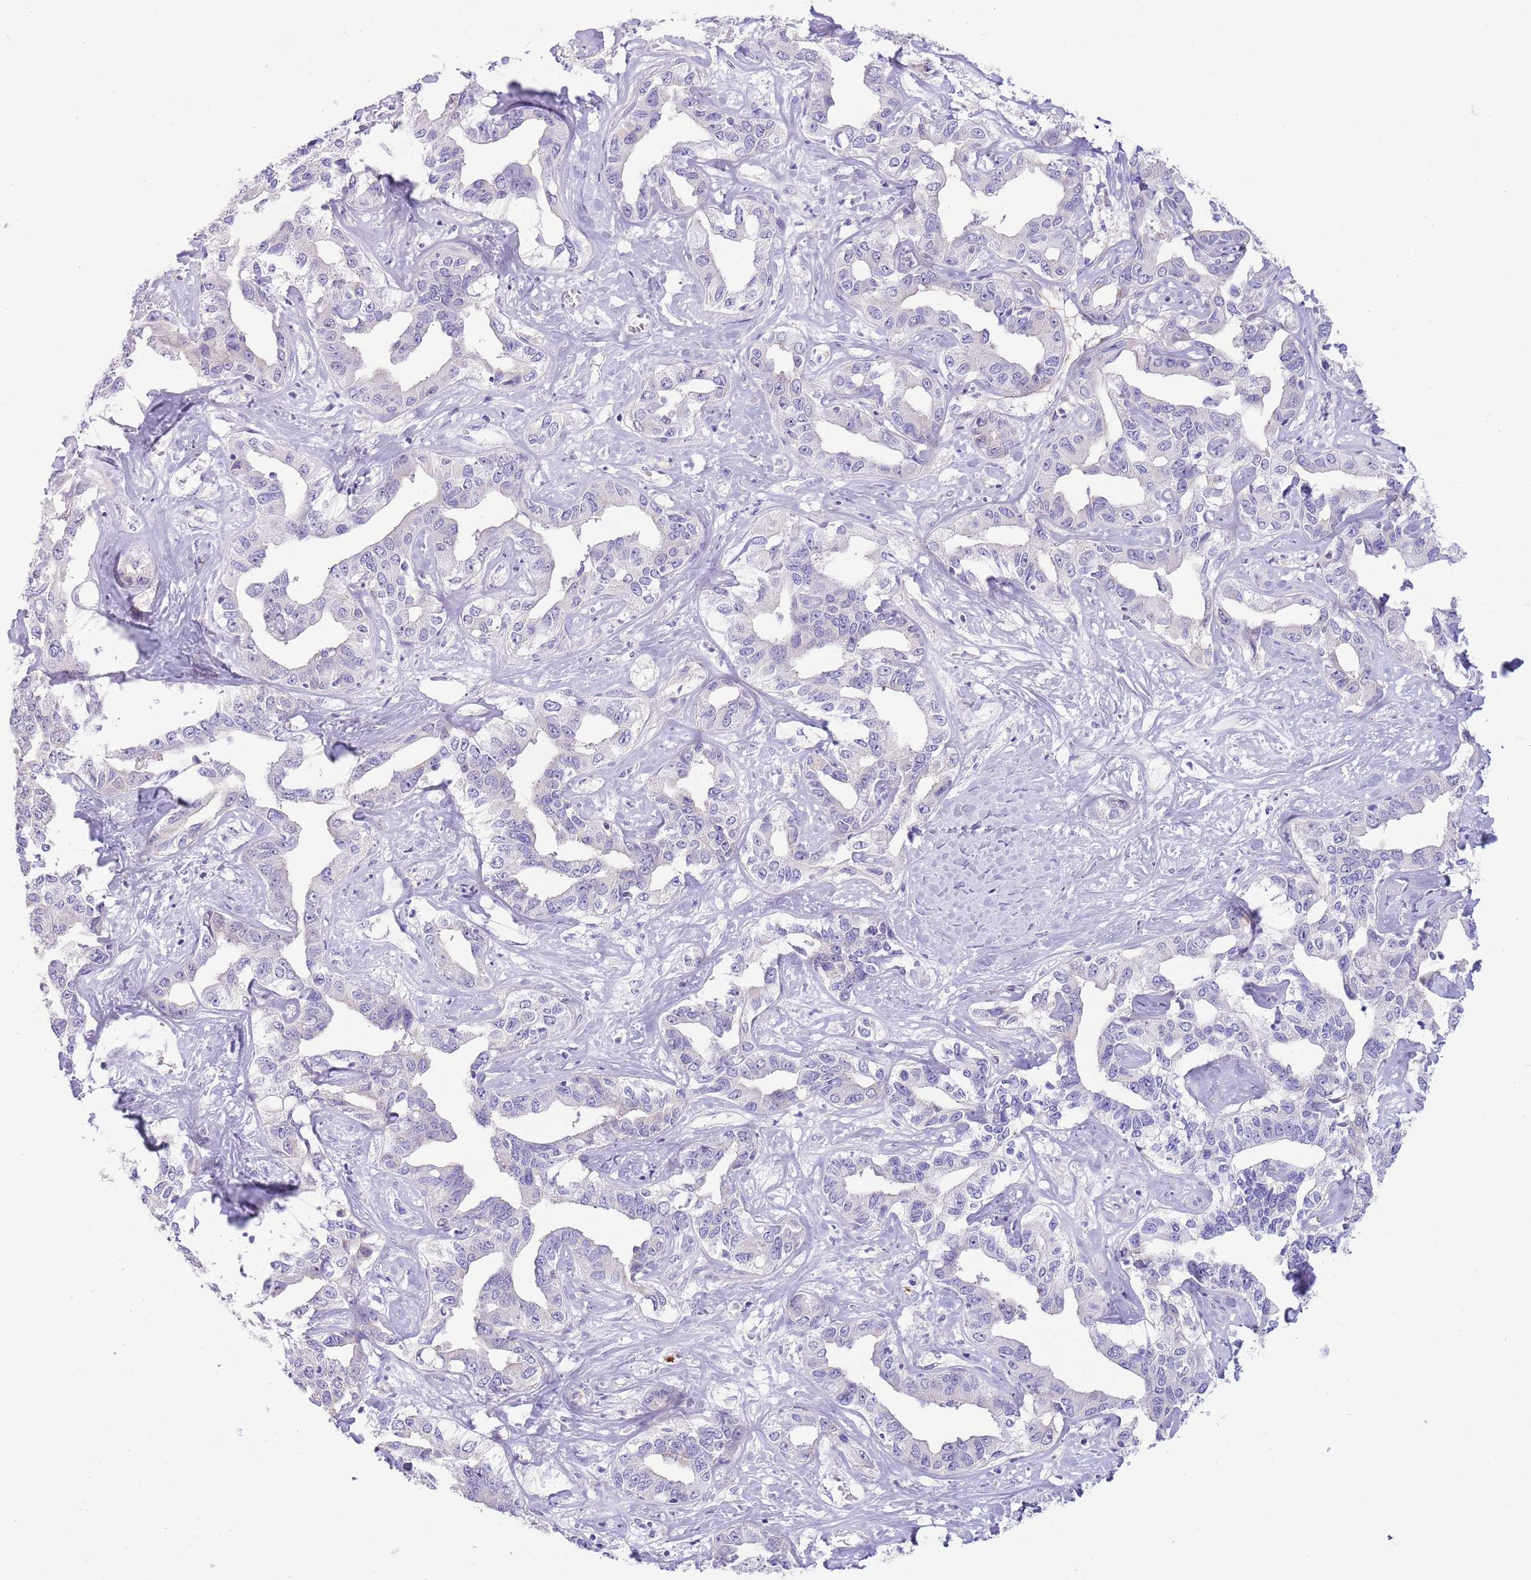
{"staining": {"intensity": "negative", "quantity": "none", "location": "none"}, "tissue": "liver cancer", "cell_type": "Tumor cells", "image_type": "cancer", "snomed": [{"axis": "morphology", "description": "Cholangiocarcinoma"}, {"axis": "topography", "description": "Liver"}], "caption": "Tumor cells are negative for brown protein staining in liver cancer.", "gene": "LEPROTL1", "patient": {"sex": "male", "age": 59}}